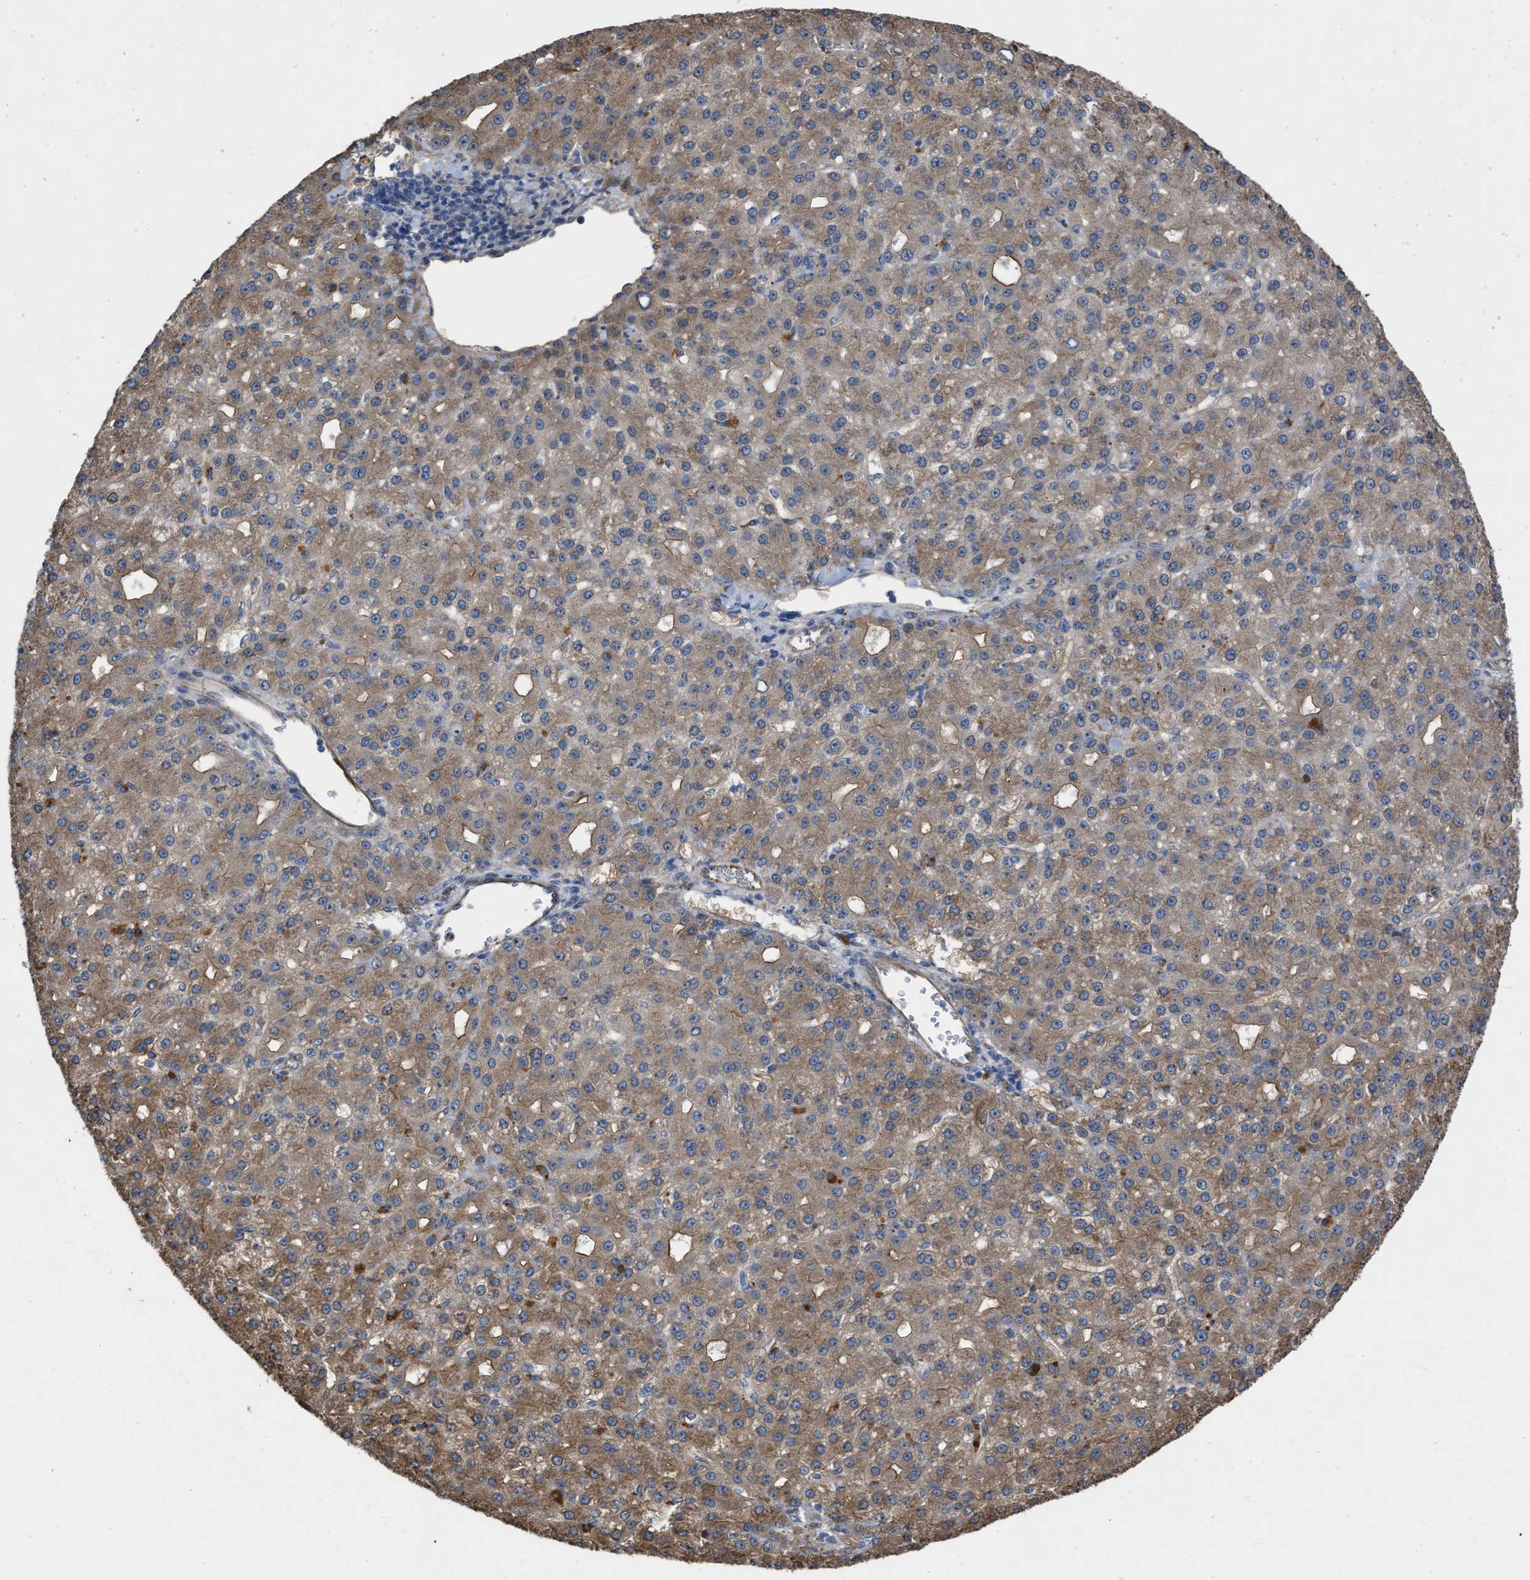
{"staining": {"intensity": "moderate", "quantity": ">75%", "location": "cytoplasmic/membranous"}, "tissue": "liver cancer", "cell_type": "Tumor cells", "image_type": "cancer", "snomed": [{"axis": "morphology", "description": "Carcinoma, Hepatocellular, NOS"}, {"axis": "topography", "description": "Liver"}], "caption": "Liver cancer (hepatocellular carcinoma) was stained to show a protein in brown. There is medium levels of moderate cytoplasmic/membranous staining in about >75% of tumor cells.", "gene": "SLC4A11", "patient": {"sex": "male", "age": 67}}